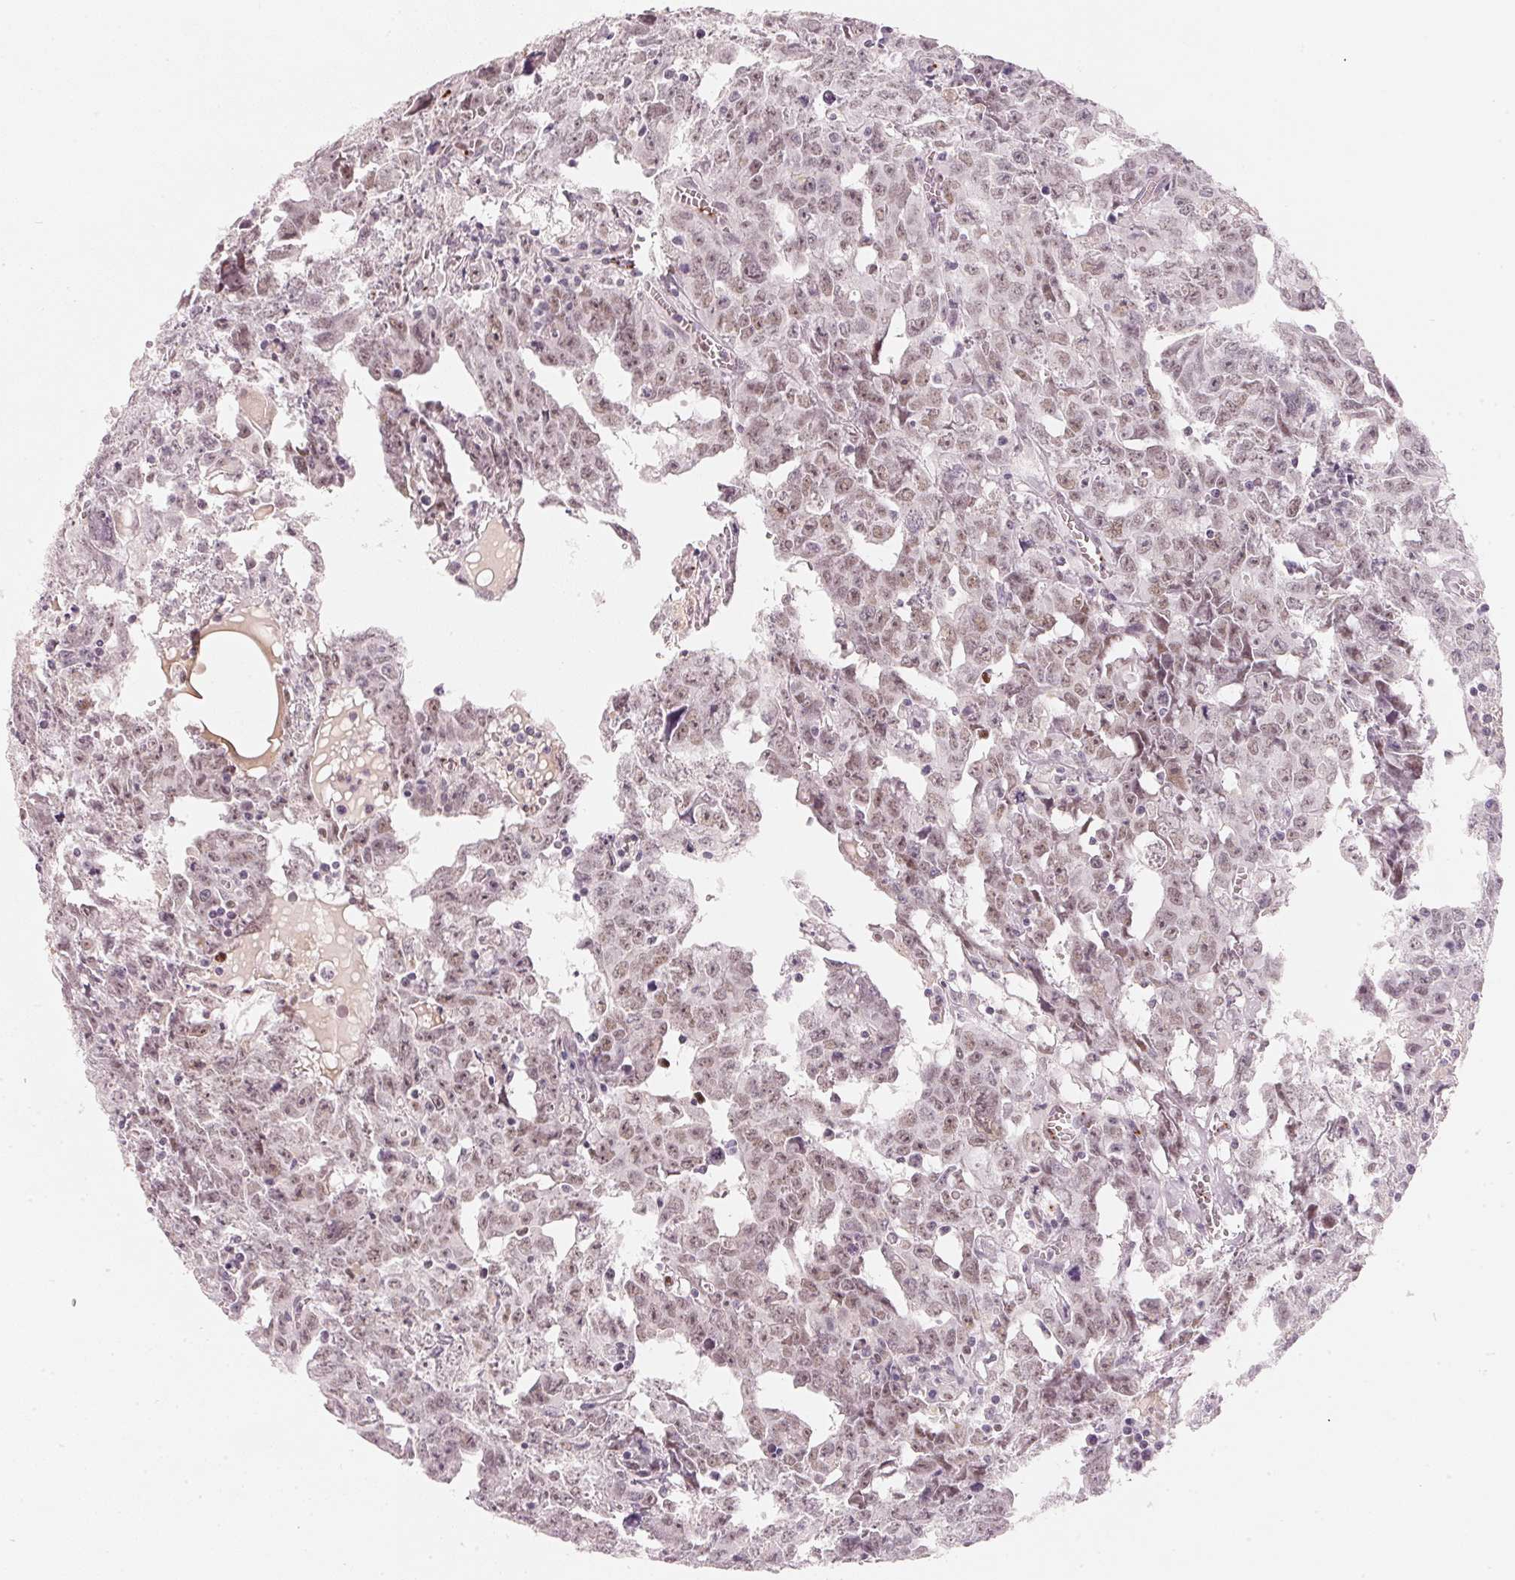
{"staining": {"intensity": "weak", "quantity": ">75%", "location": "nuclear"}, "tissue": "testis cancer", "cell_type": "Tumor cells", "image_type": "cancer", "snomed": [{"axis": "morphology", "description": "Carcinoma, Embryonal, NOS"}, {"axis": "topography", "description": "Testis"}], "caption": "A micrograph showing weak nuclear positivity in approximately >75% of tumor cells in testis cancer (embryonal carcinoma), as visualized by brown immunohistochemical staining.", "gene": "ARHGAP22", "patient": {"sex": "male", "age": 22}}